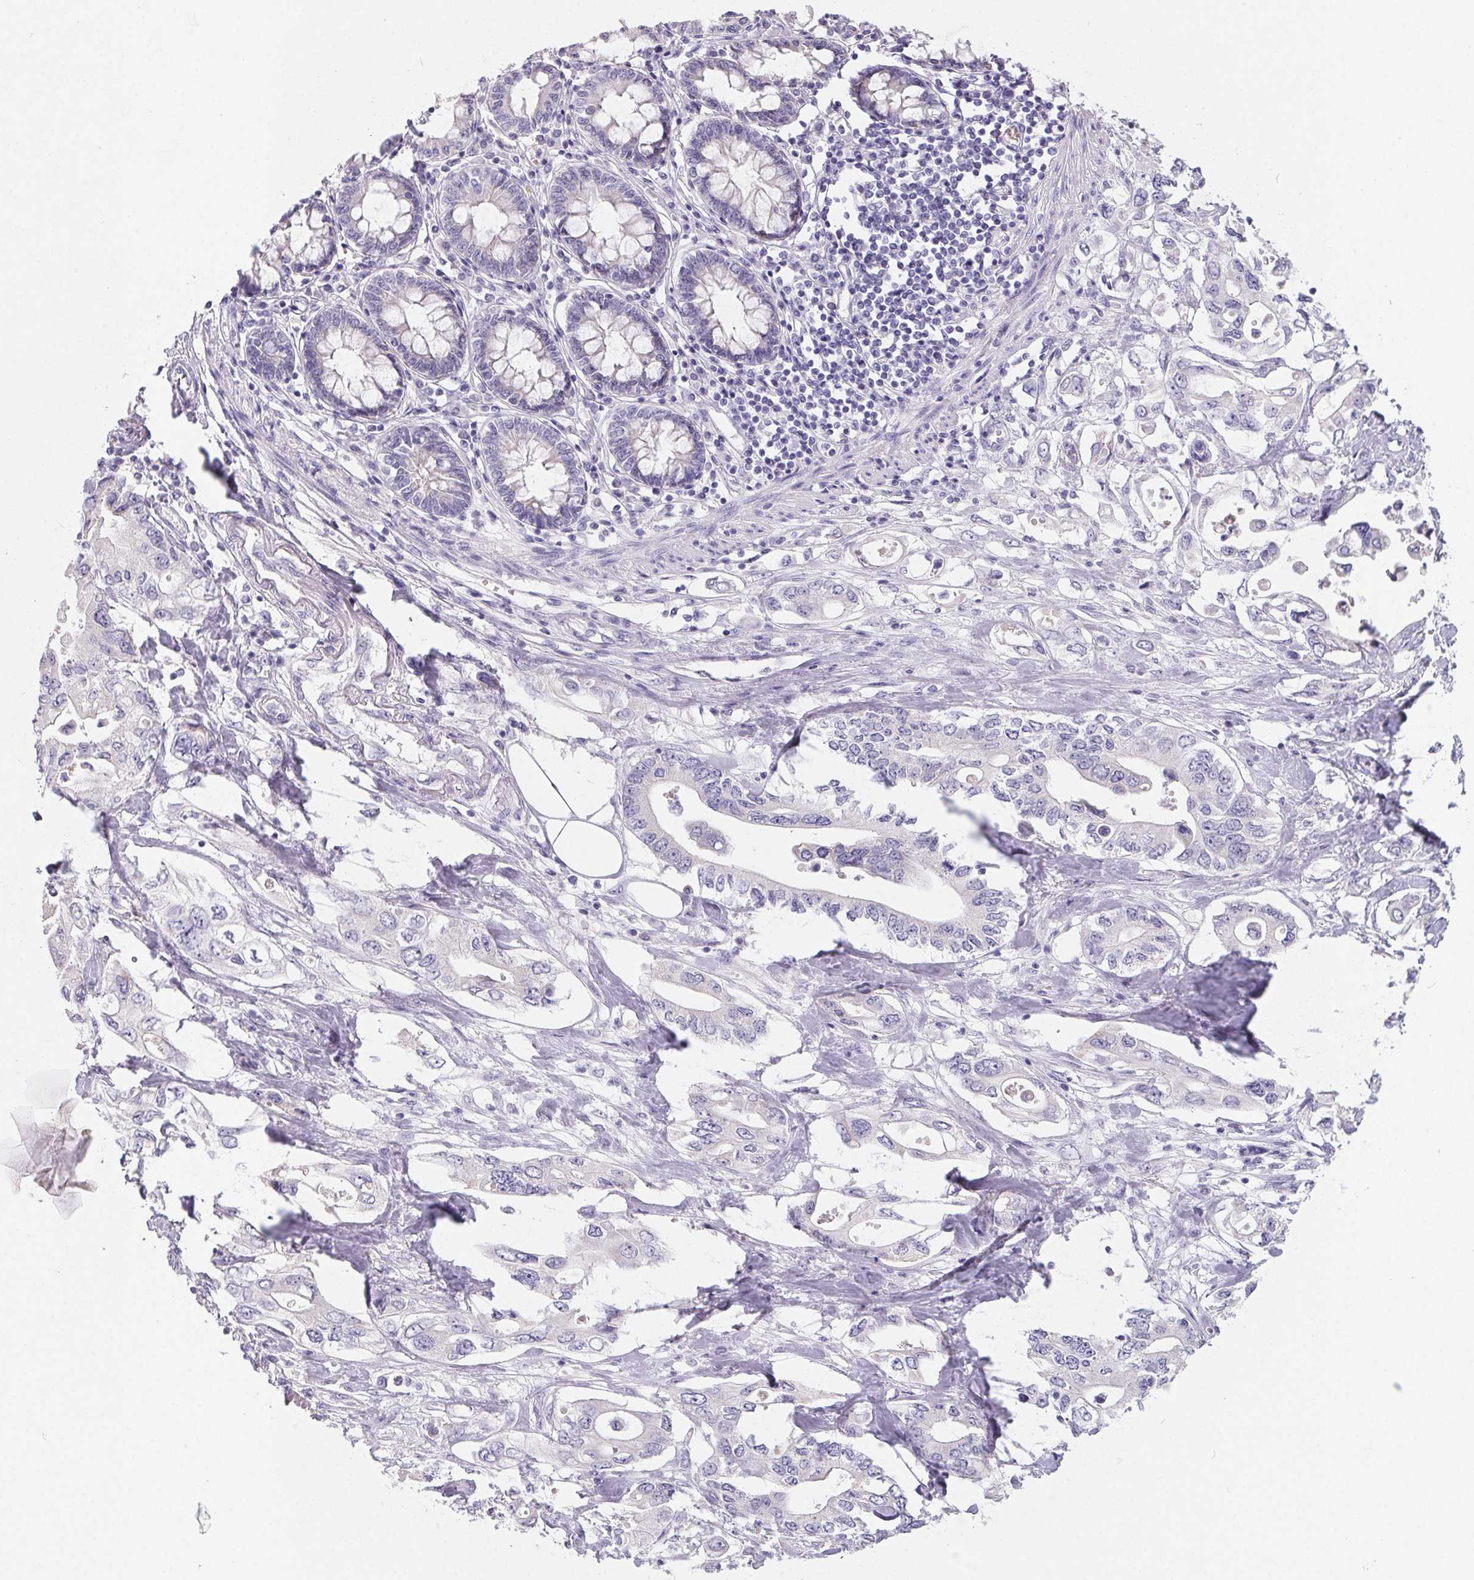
{"staining": {"intensity": "negative", "quantity": "none", "location": "none"}, "tissue": "pancreatic cancer", "cell_type": "Tumor cells", "image_type": "cancer", "snomed": [{"axis": "morphology", "description": "Adenocarcinoma, NOS"}, {"axis": "topography", "description": "Pancreas"}], "caption": "Tumor cells show no significant protein expression in pancreatic cancer. (DAB (3,3'-diaminobenzidine) IHC with hematoxylin counter stain).", "gene": "FDX1", "patient": {"sex": "female", "age": 63}}